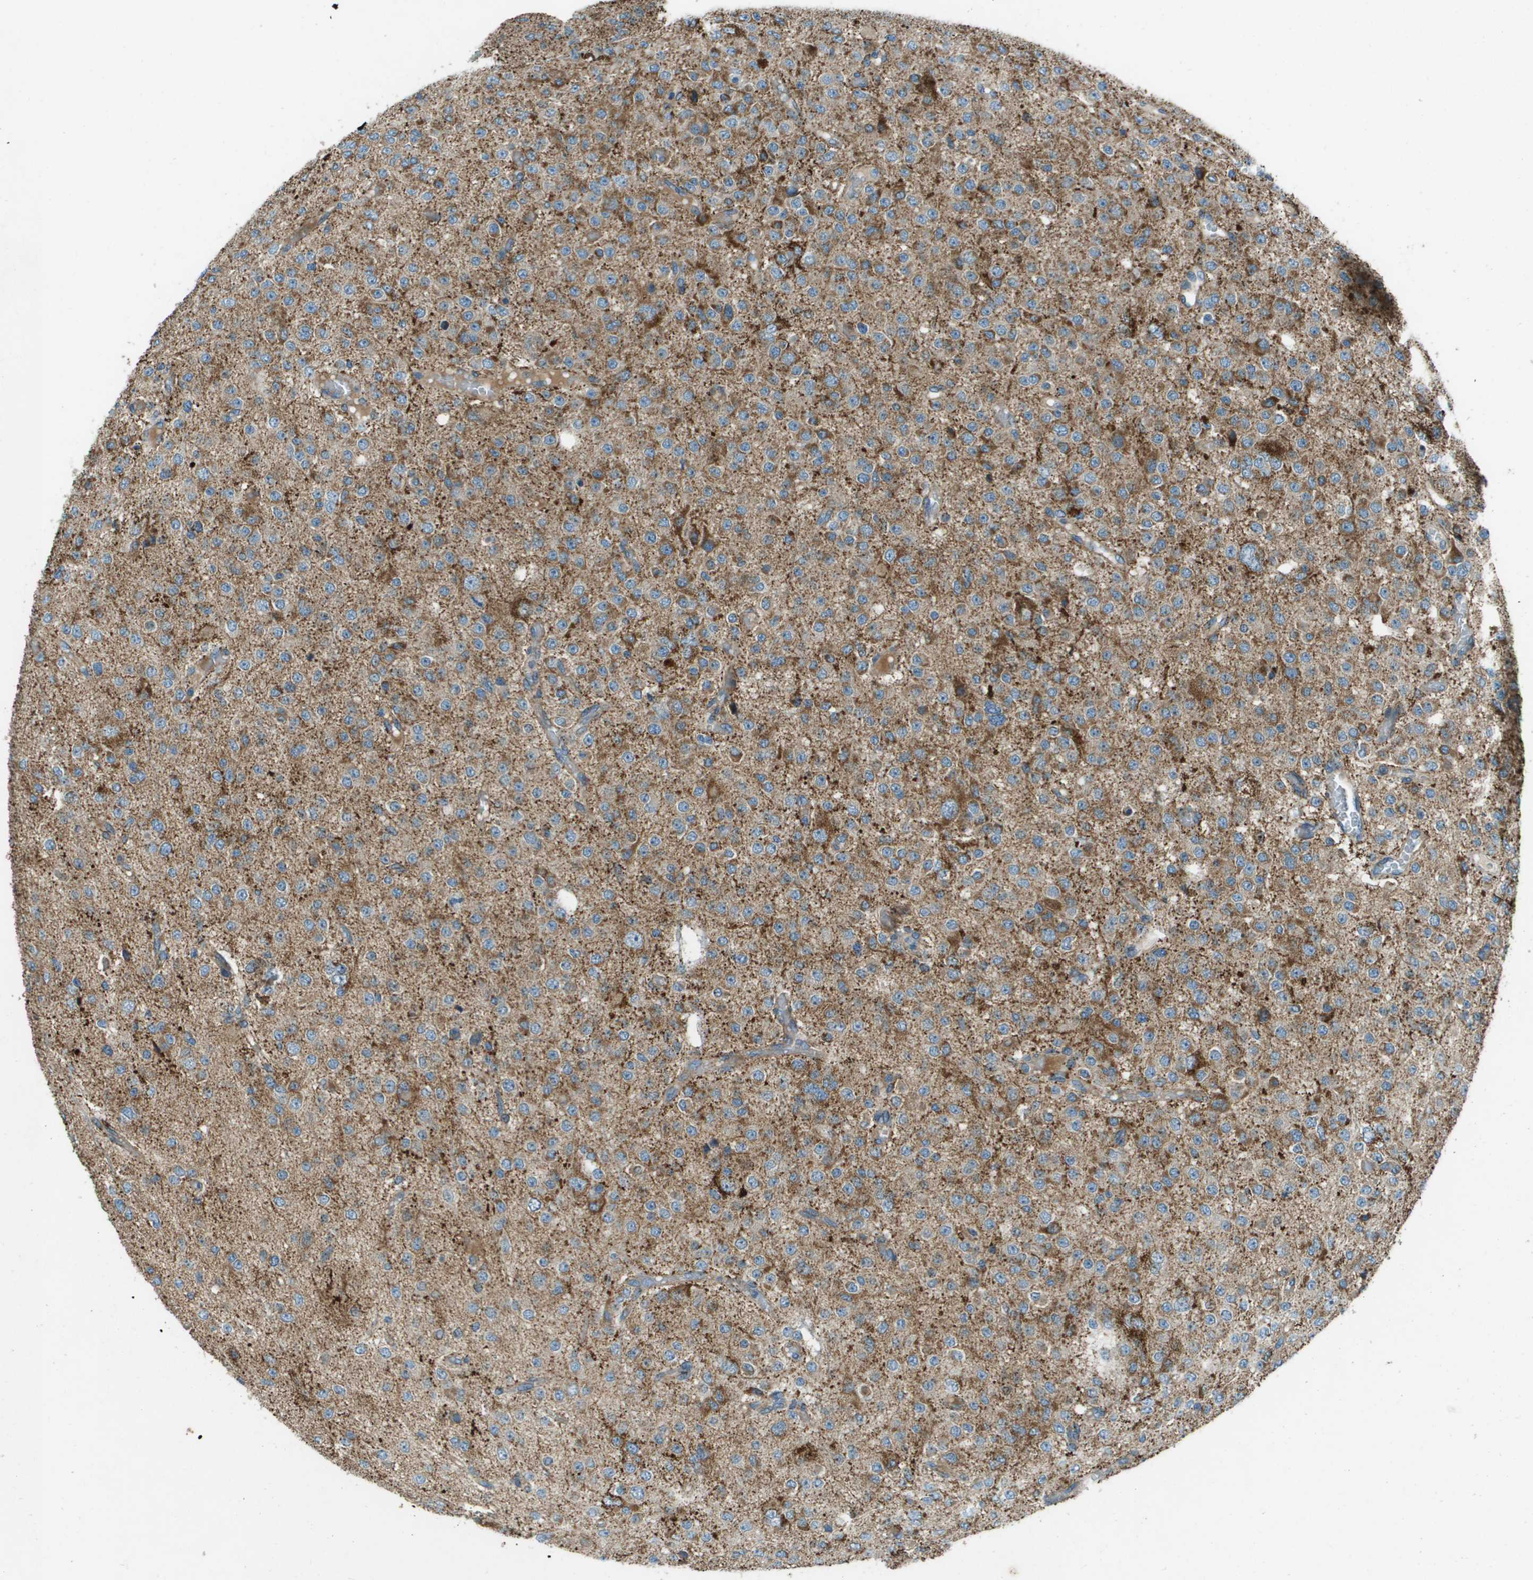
{"staining": {"intensity": "moderate", "quantity": "<25%", "location": "cytoplasmic/membranous"}, "tissue": "glioma", "cell_type": "Tumor cells", "image_type": "cancer", "snomed": [{"axis": "morphology", "description": "Glioma, malignant, Low grade"}, {"axis": "topography", "description": "Brain"}], "caption": "A photomicrograph of human glioma stained for a protein reveals moderate cytoplasmic/membranous brown staining in tumor cells.", "gene": "MIGA1", "patient": {"sex": "male", "age": 38}}